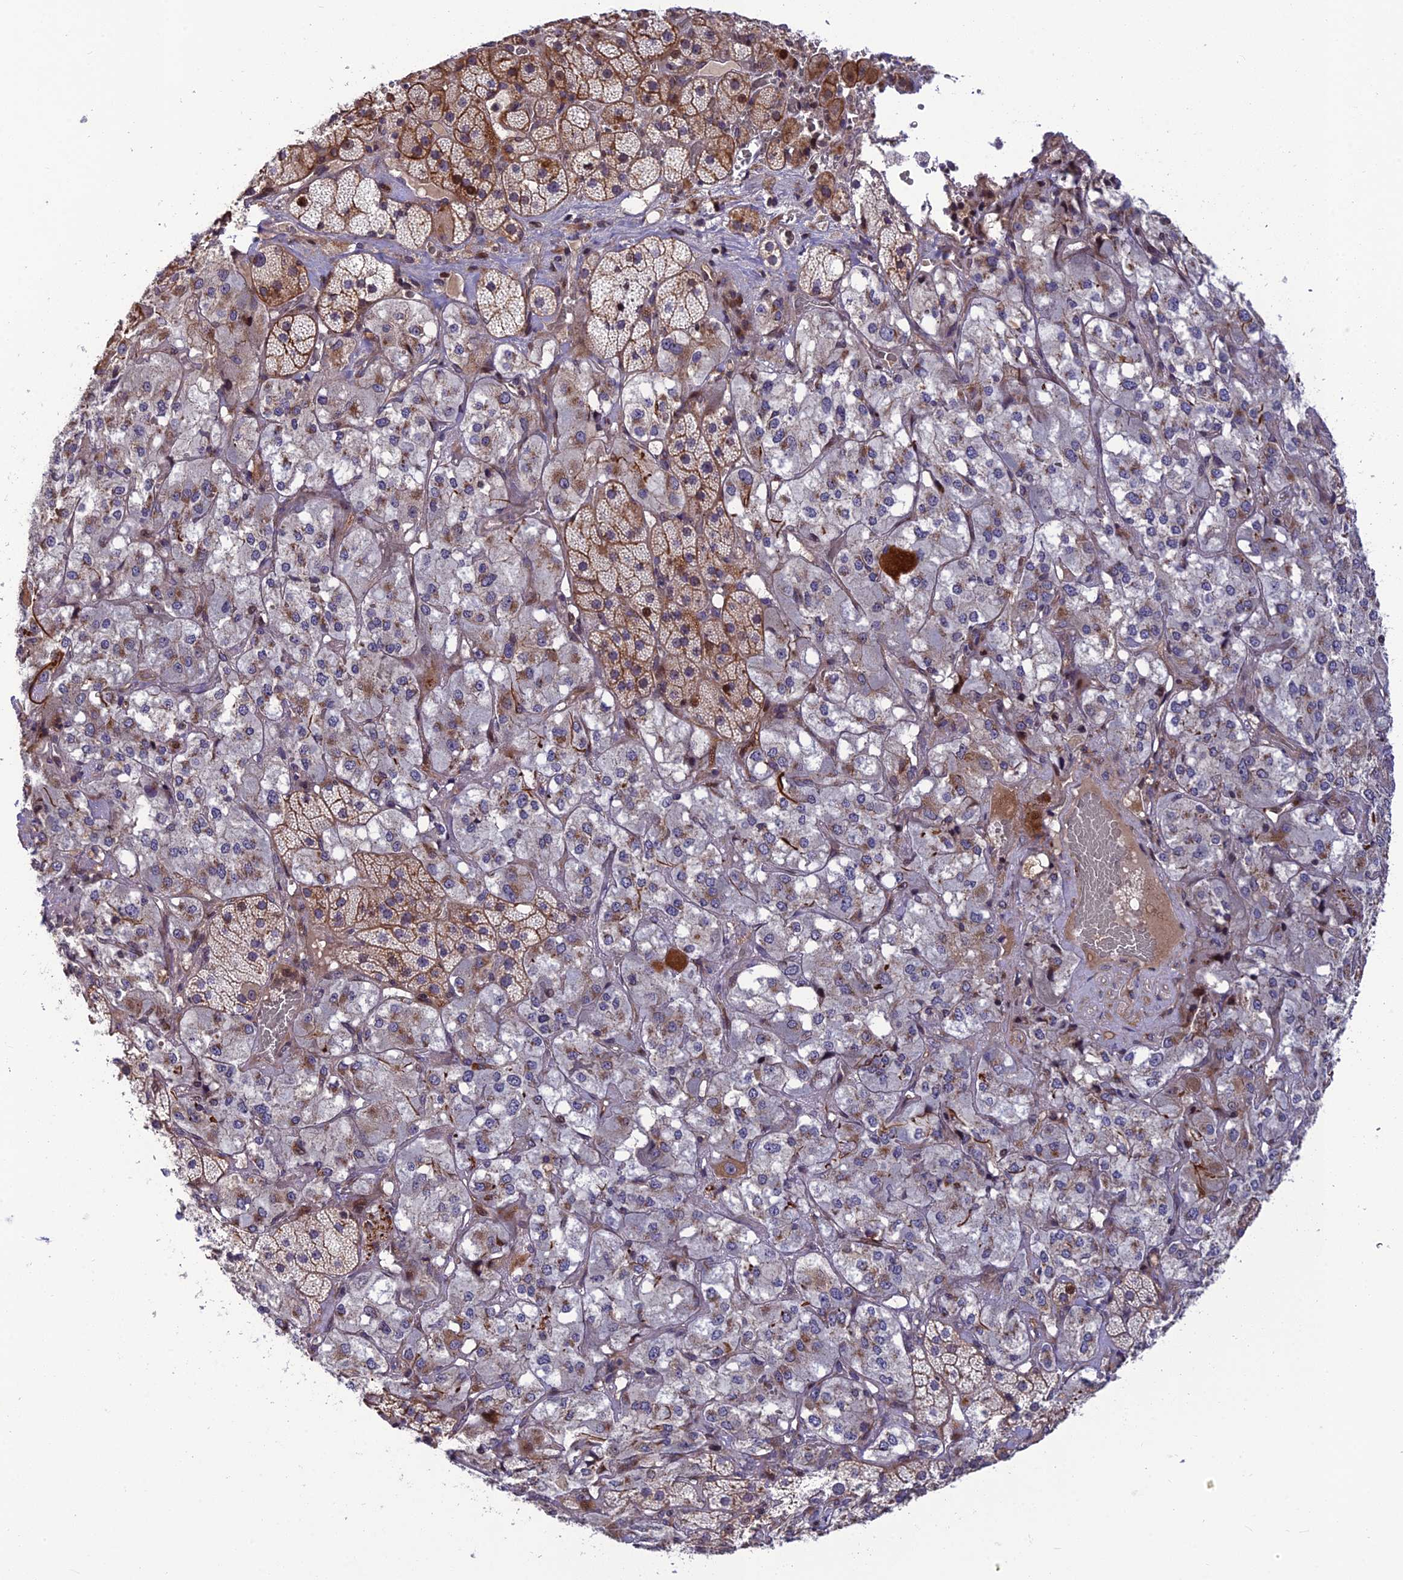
{"staining": {"intensity": "moderate", "quantity": "25%-75%", "location": "cytoplasmic/membranous,nuclear"}, "tissue": "adrenal gland", "cell_type": "Glandular cells", "image_type": "normal", "snomed": [{"axis": "morphology", "description": "Normal tissue, NOS"}, {"axis": "topography", "description": "Adrenal gland"}], "caption": "Adrenal gland stained with DAB IHC exhibits medium levels of moderate cytoplasmic/membranous,nuclear staining in approximately 25%-75% of glandular cells.", "gene": "SMIM7", "patient": {"sex": "male", "age": 57}}